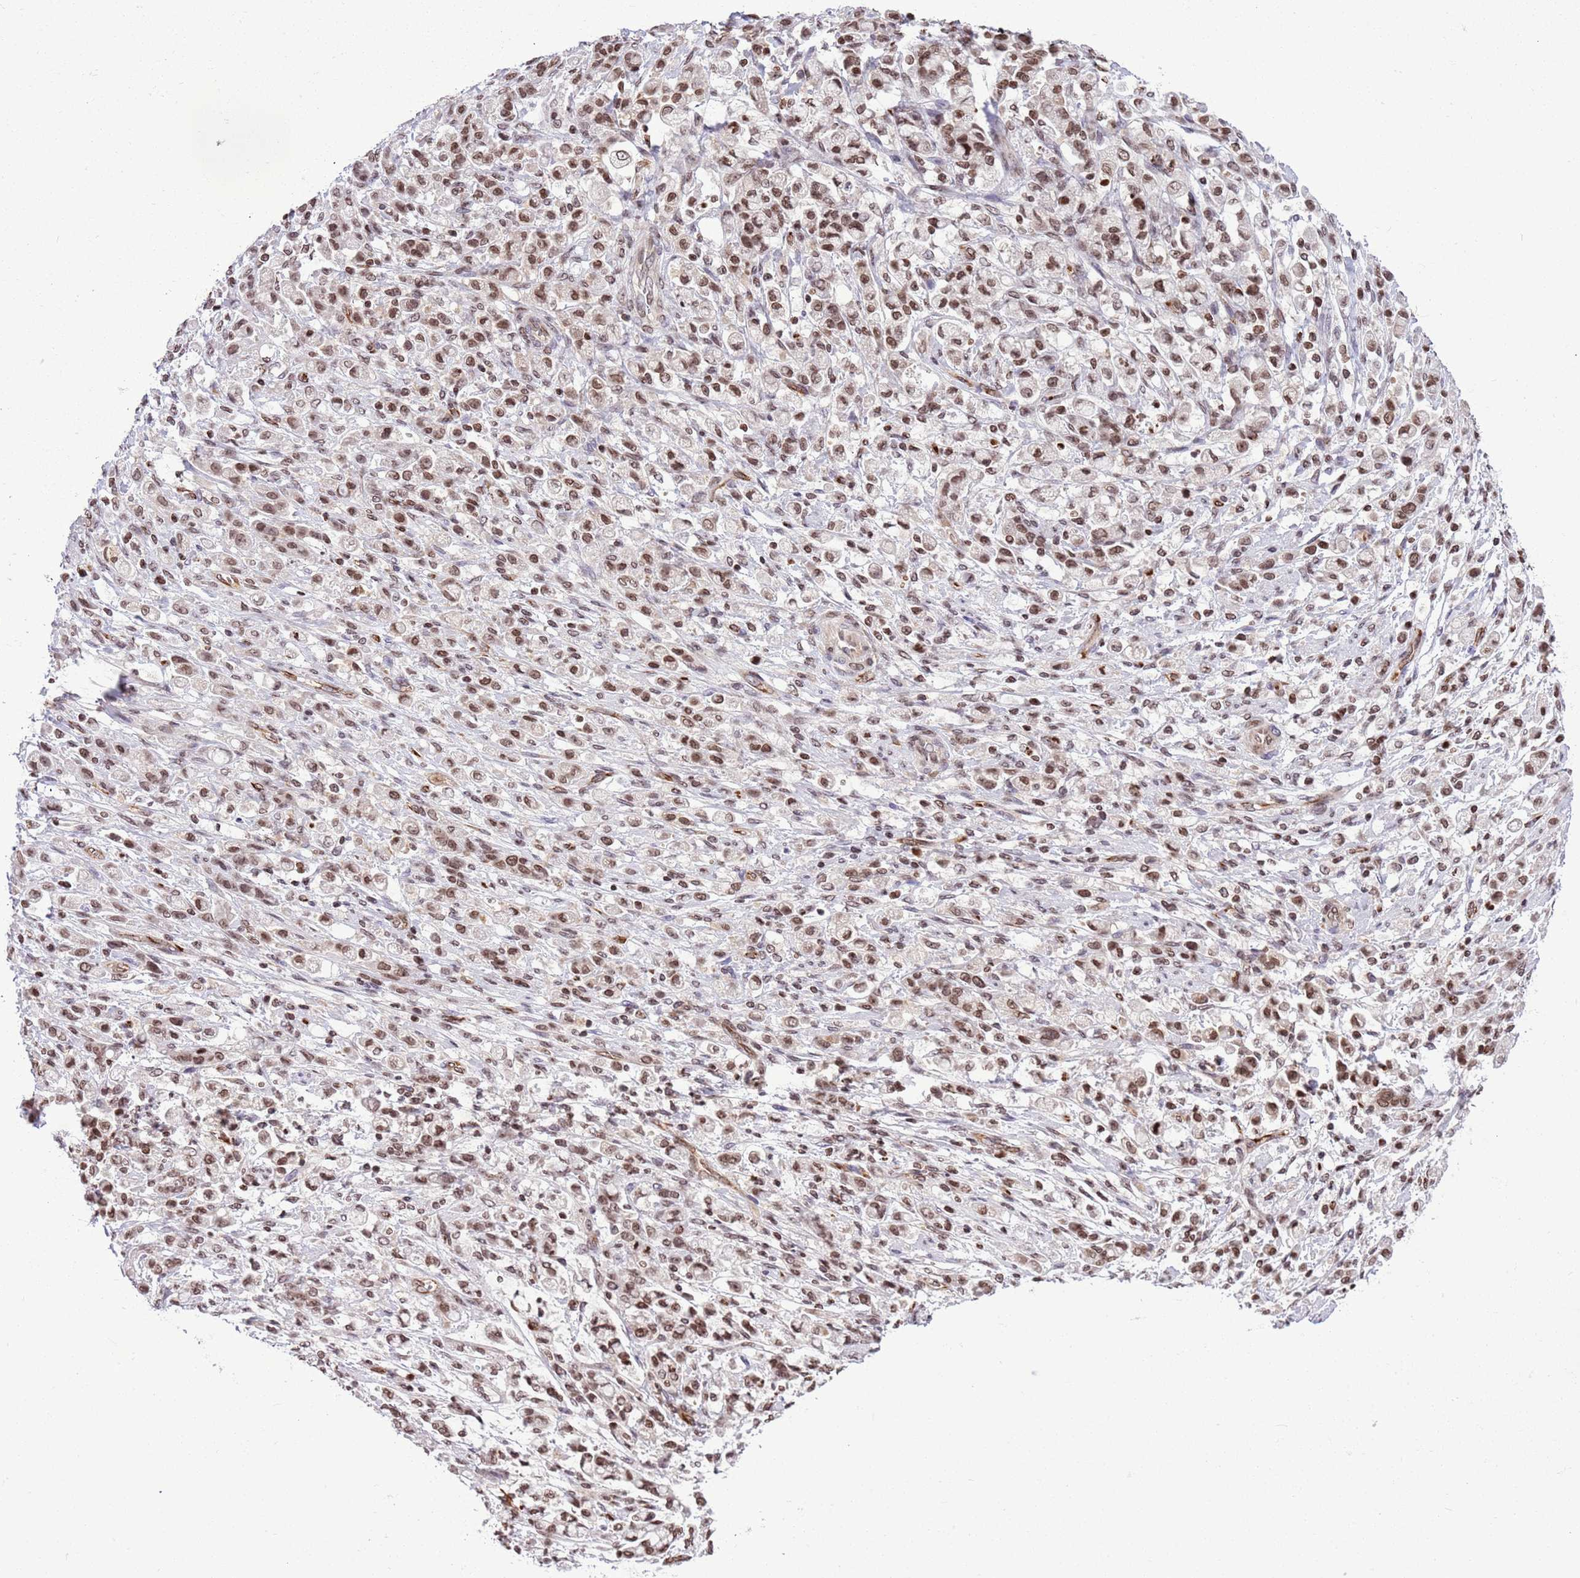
{"staining": {"intensity": "moderate", "quantity": ">75%", "location": "nuclear"}, "tissue": "stomach cancer", "cell_type": "Tumor cells", "image_type": "cancer", "snomed": [{"axis": "morphology", "description": "Adenocarcinoma, NOS"}, {"axis": "topography", "description": "Stomach"}], "caption": "This histopathology image demonstrates immunohistochemistry (IHC) staining of human stomach cancer (adenocarcinoma), with medium moderate nuclear staining in about >75% of tumor cells.", "gene": "NRIP1", "patient": {"sex": "female", "age": 60}}